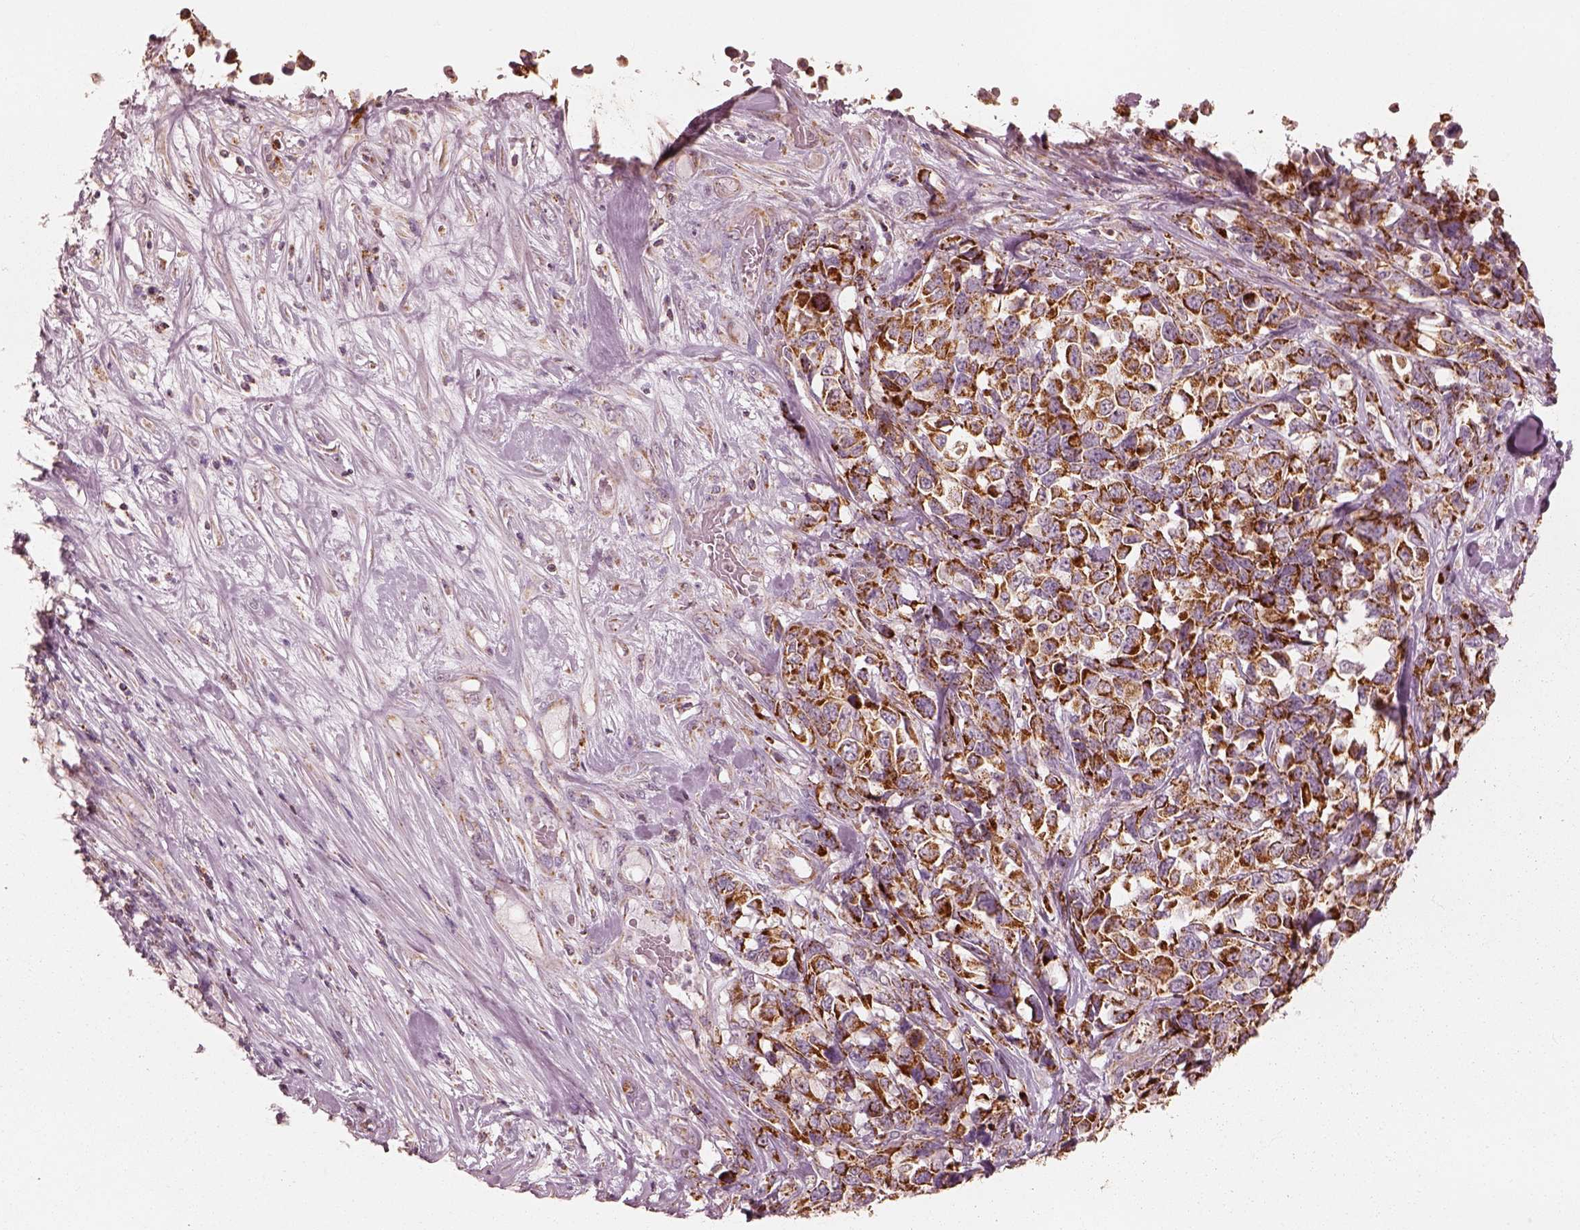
{"staining": {"intensity": "strong", "quantity": ">75%", "location": "cytoplasmic/membranous"}, "tissue": "melanoma", "cell_type": "Tumor cells", "image_type": "cancer", "snomed": [{"axis": "morphology", "description": "Malignant melanoma, Metastatic site"}, {"axis": "topography", "description": "Skin"}], "caption": "A photomicrograph showing strong cytoplasmic/membranous staining in approximately >75% of tumor cells in melanoma, as visualized by brown immunohistochemical staining.", "gene": "ENTPD6", "patient": {"sex": "male", "age": 84}}